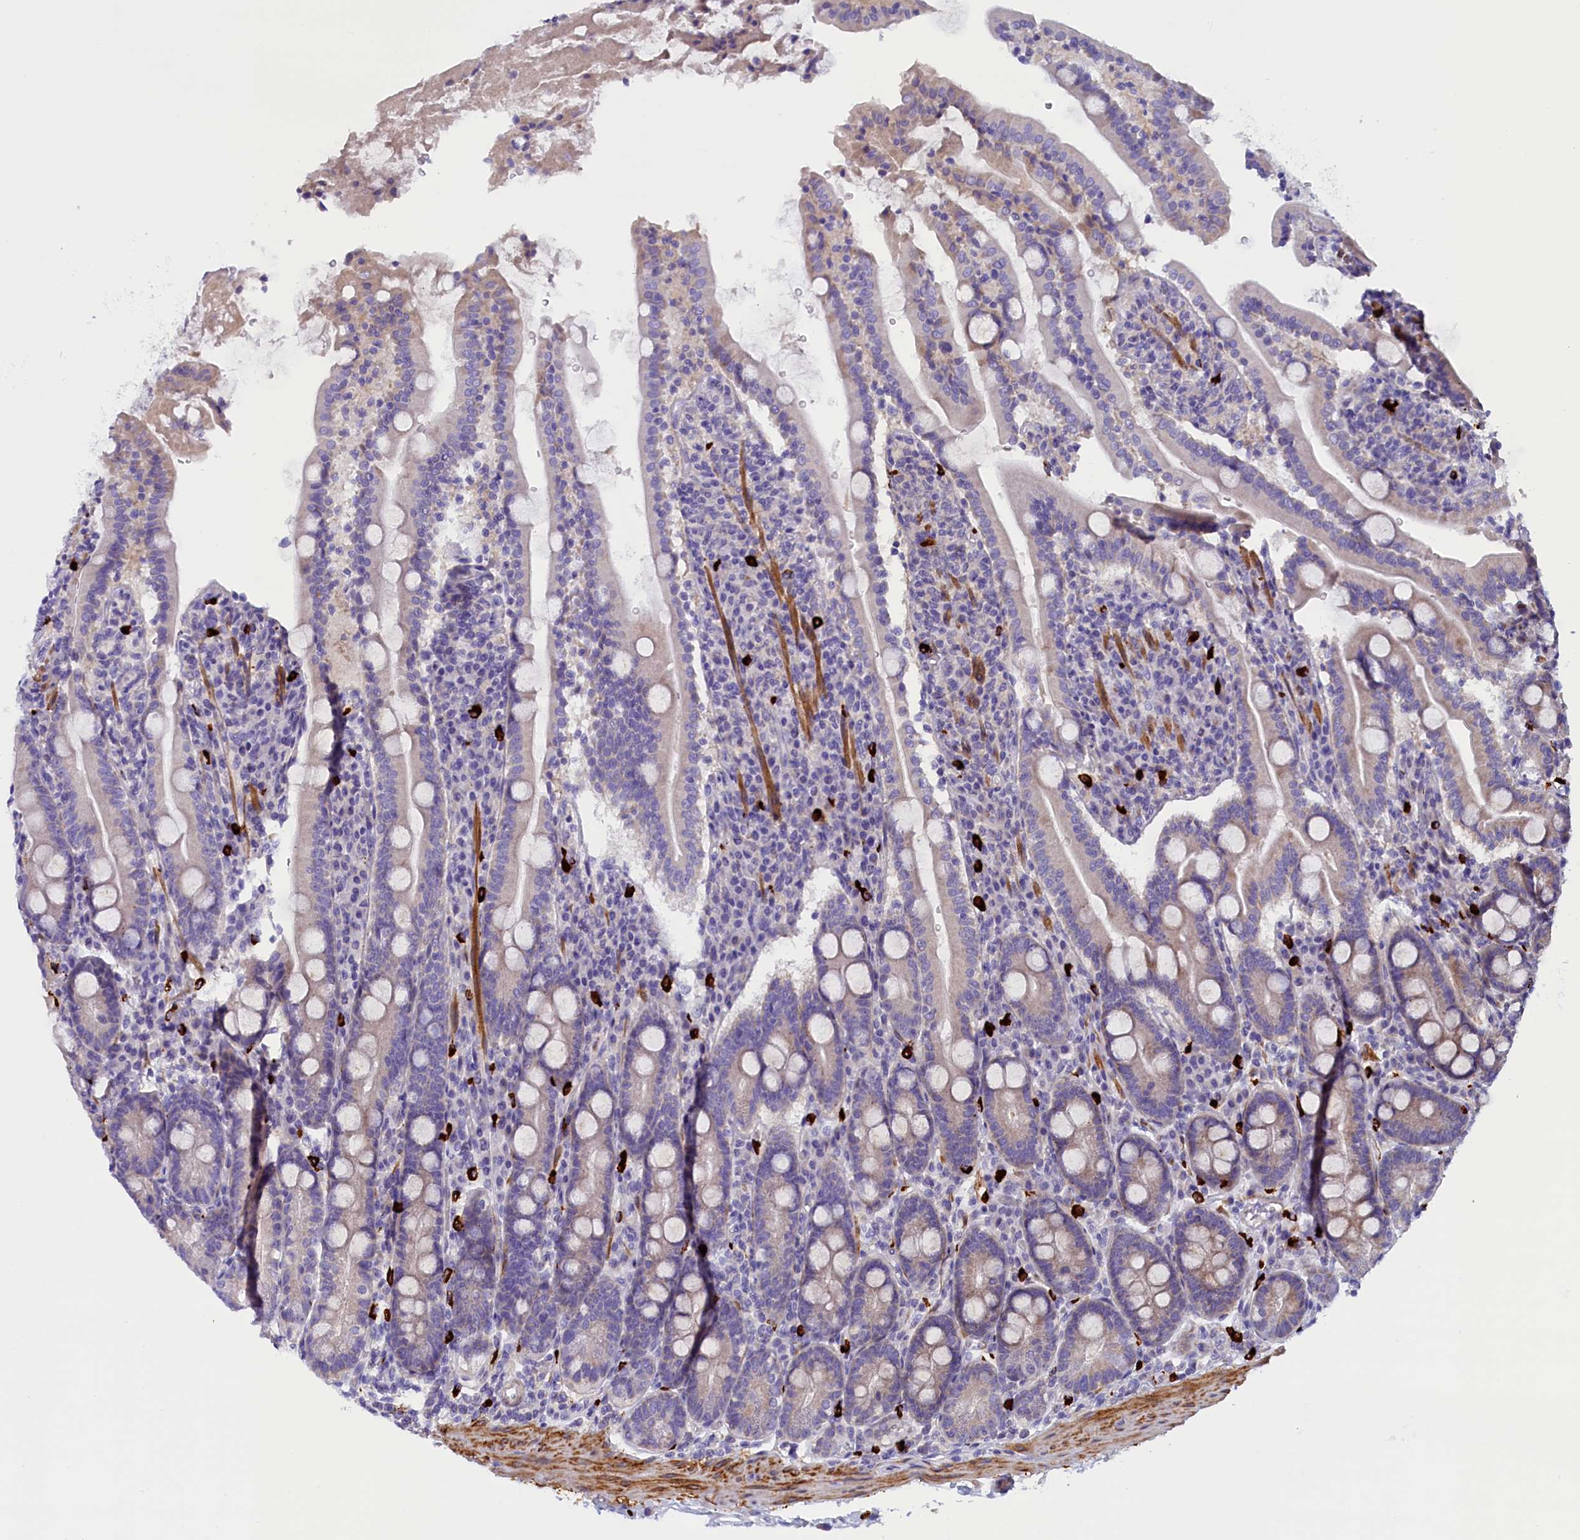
{"staining": {"intensity": "weak", "quantity": "<25%", "location": "cytoplasmic/membranous"}, "tissue": "duodenum", "cell_type": "Glandular cells", "image_type": "normal", "snomed": [{"axis": "morphology", "description": "Normal tissue, NOS"}, {"axis": "topography", "description": "Duodenum"}], "caption": "This is an immunohistochemistry micrograph of benign human duodenum. There is no positivity in glandular cells.", "gene": "RTTN", "patient": {"sex": "male", "age": 35}}